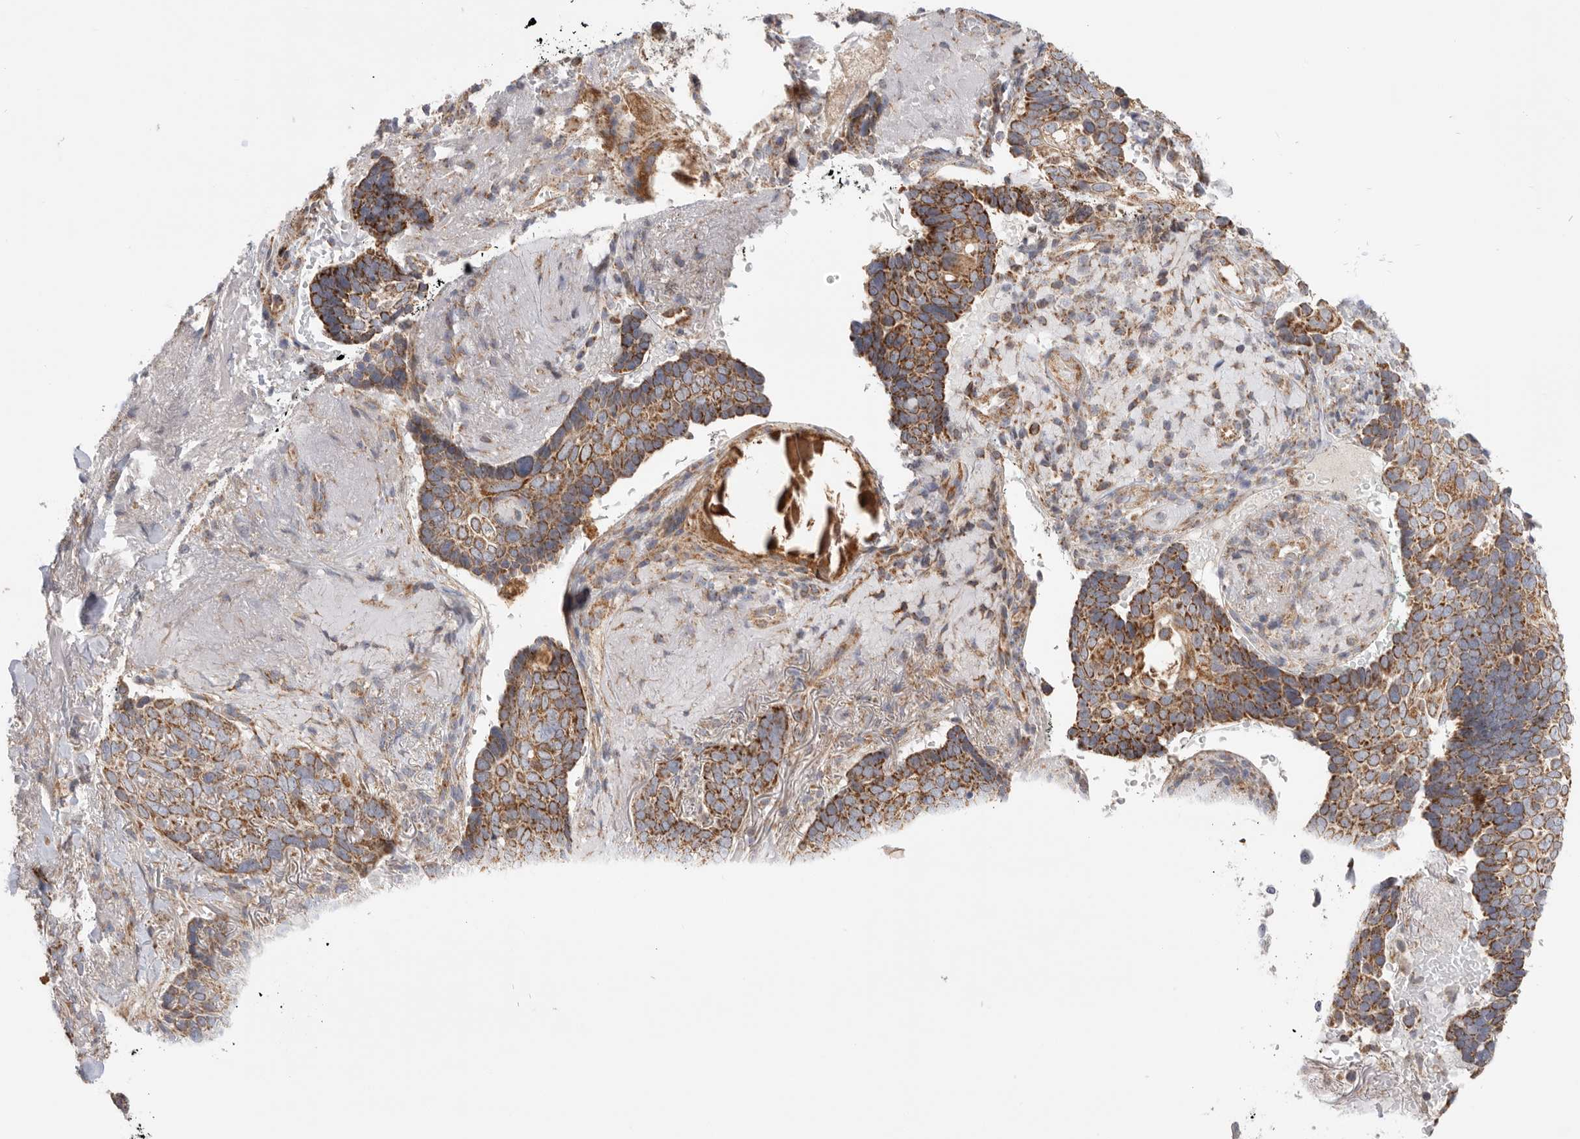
{"staining": {"intensity": "strong", "quantity": ">75%", "location": "cytoplasmic/membranous"}, "tissue": "skin cancer", "cell_type": "Tumor cells", "image_type": "cancer", "snomed": [{"axis": "morphology", "description": "Basal cell carcinoma"}, {"axis": "topography", "description": "Skin"}], "caption": "A high-resolution image shows immunohistochemistry (IHC) staining of skin cancer (basal cell carcinoma), which displays strong cytoplasmic/membranous staining in about >75% of tumor cells.", "gene": "MTFR1L", "patient": {"sex": "female", "age": 82}}